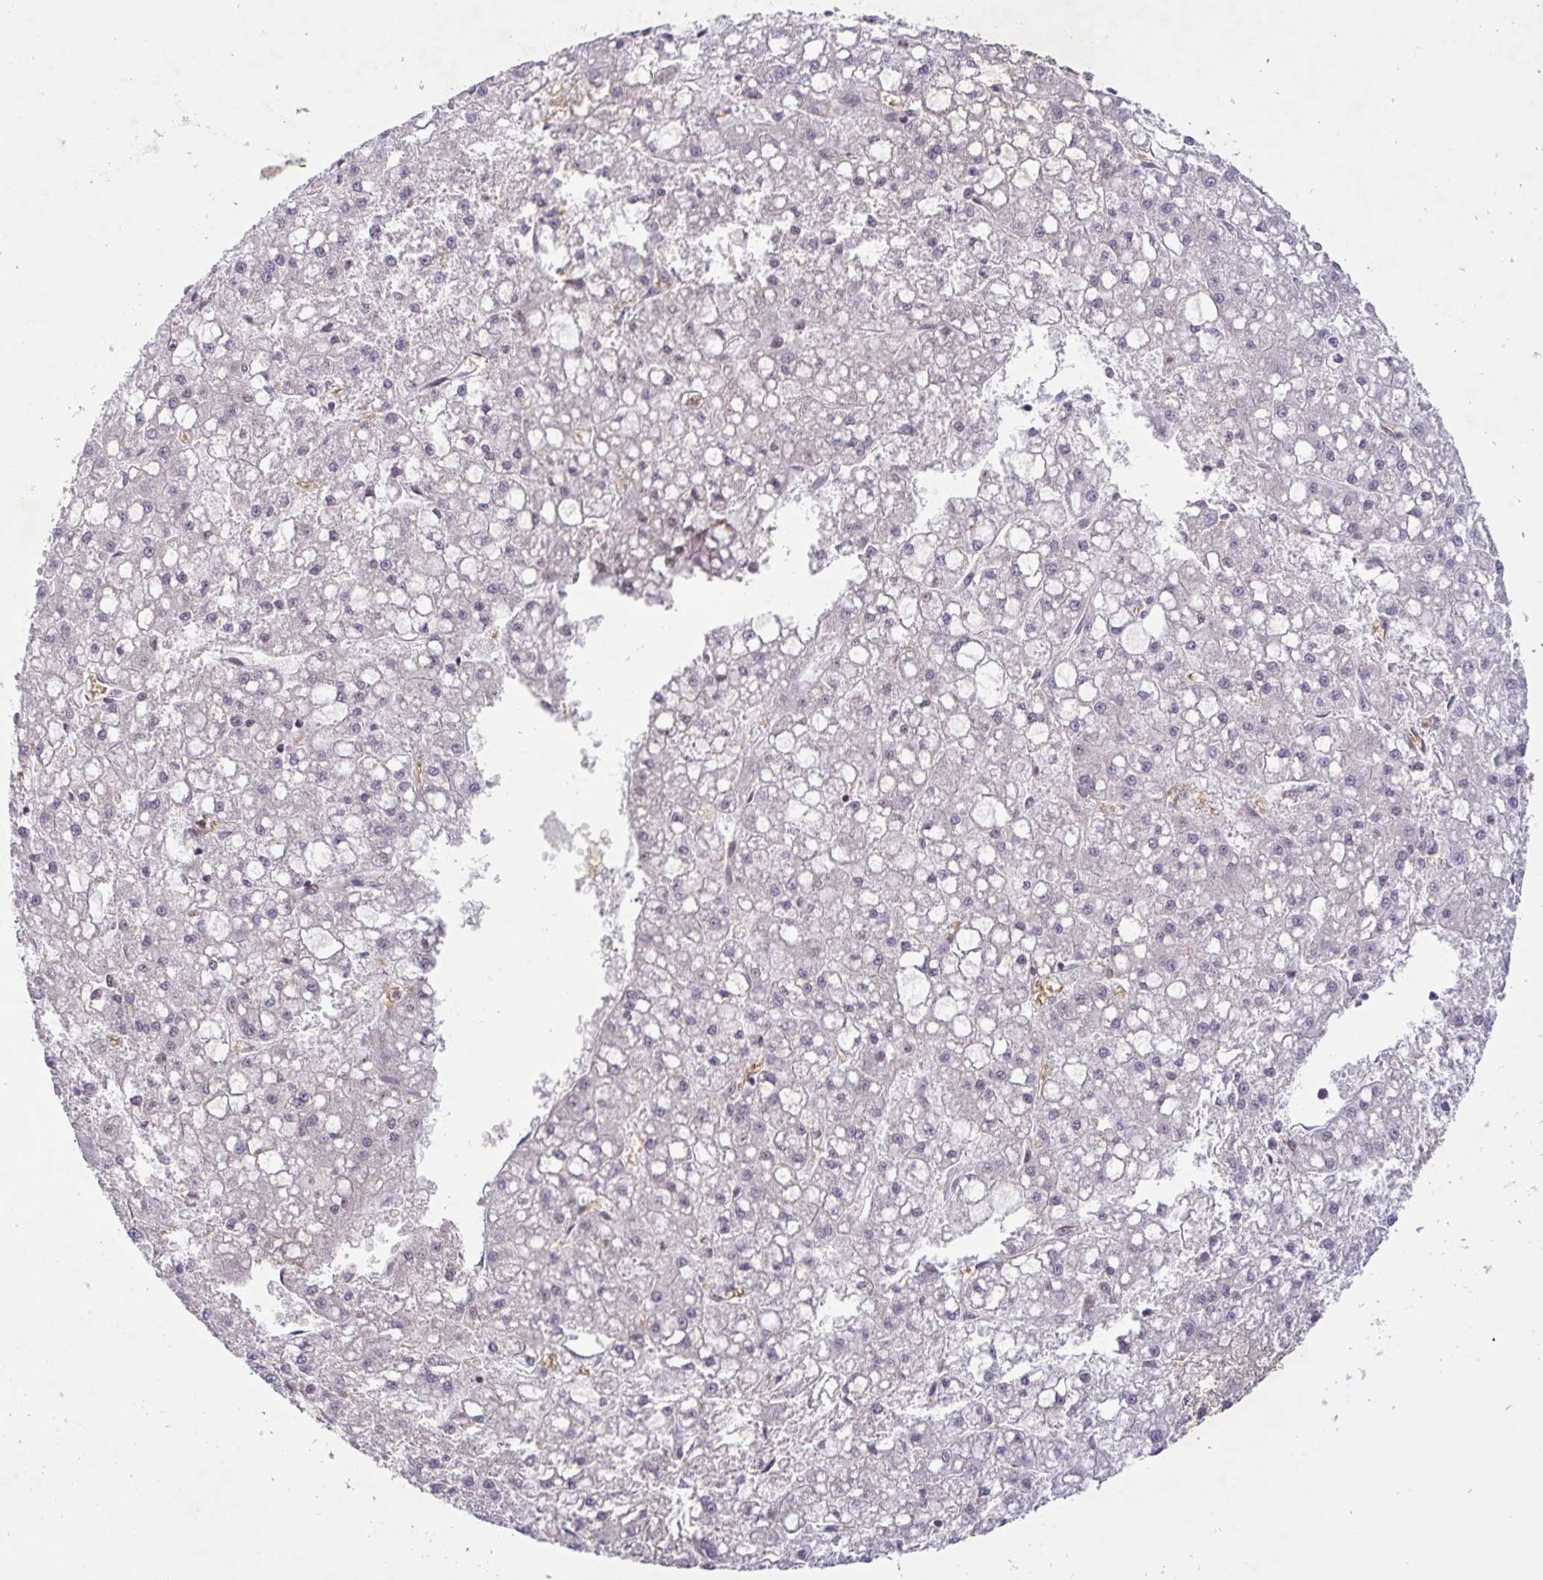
{"staining": {"intensity": "negative", "quantity": "none", "location": "none"}, "tissue": "liver cancer", "cell_type": "Tumor cells", "image_type": "cancer", "snomed": [{"axis": "morphology", "description": "Carcinoma, Hepatocellular, NOS"}, {"axis": "topography", "description": "Liver"}], "caption": "This is an IHC photomicrograph of human liver hepatocellular carcinoma. There is no expression in tumor cells.", "gene": "NLRP13", "patient": {"sex": "male", "age": 67}}